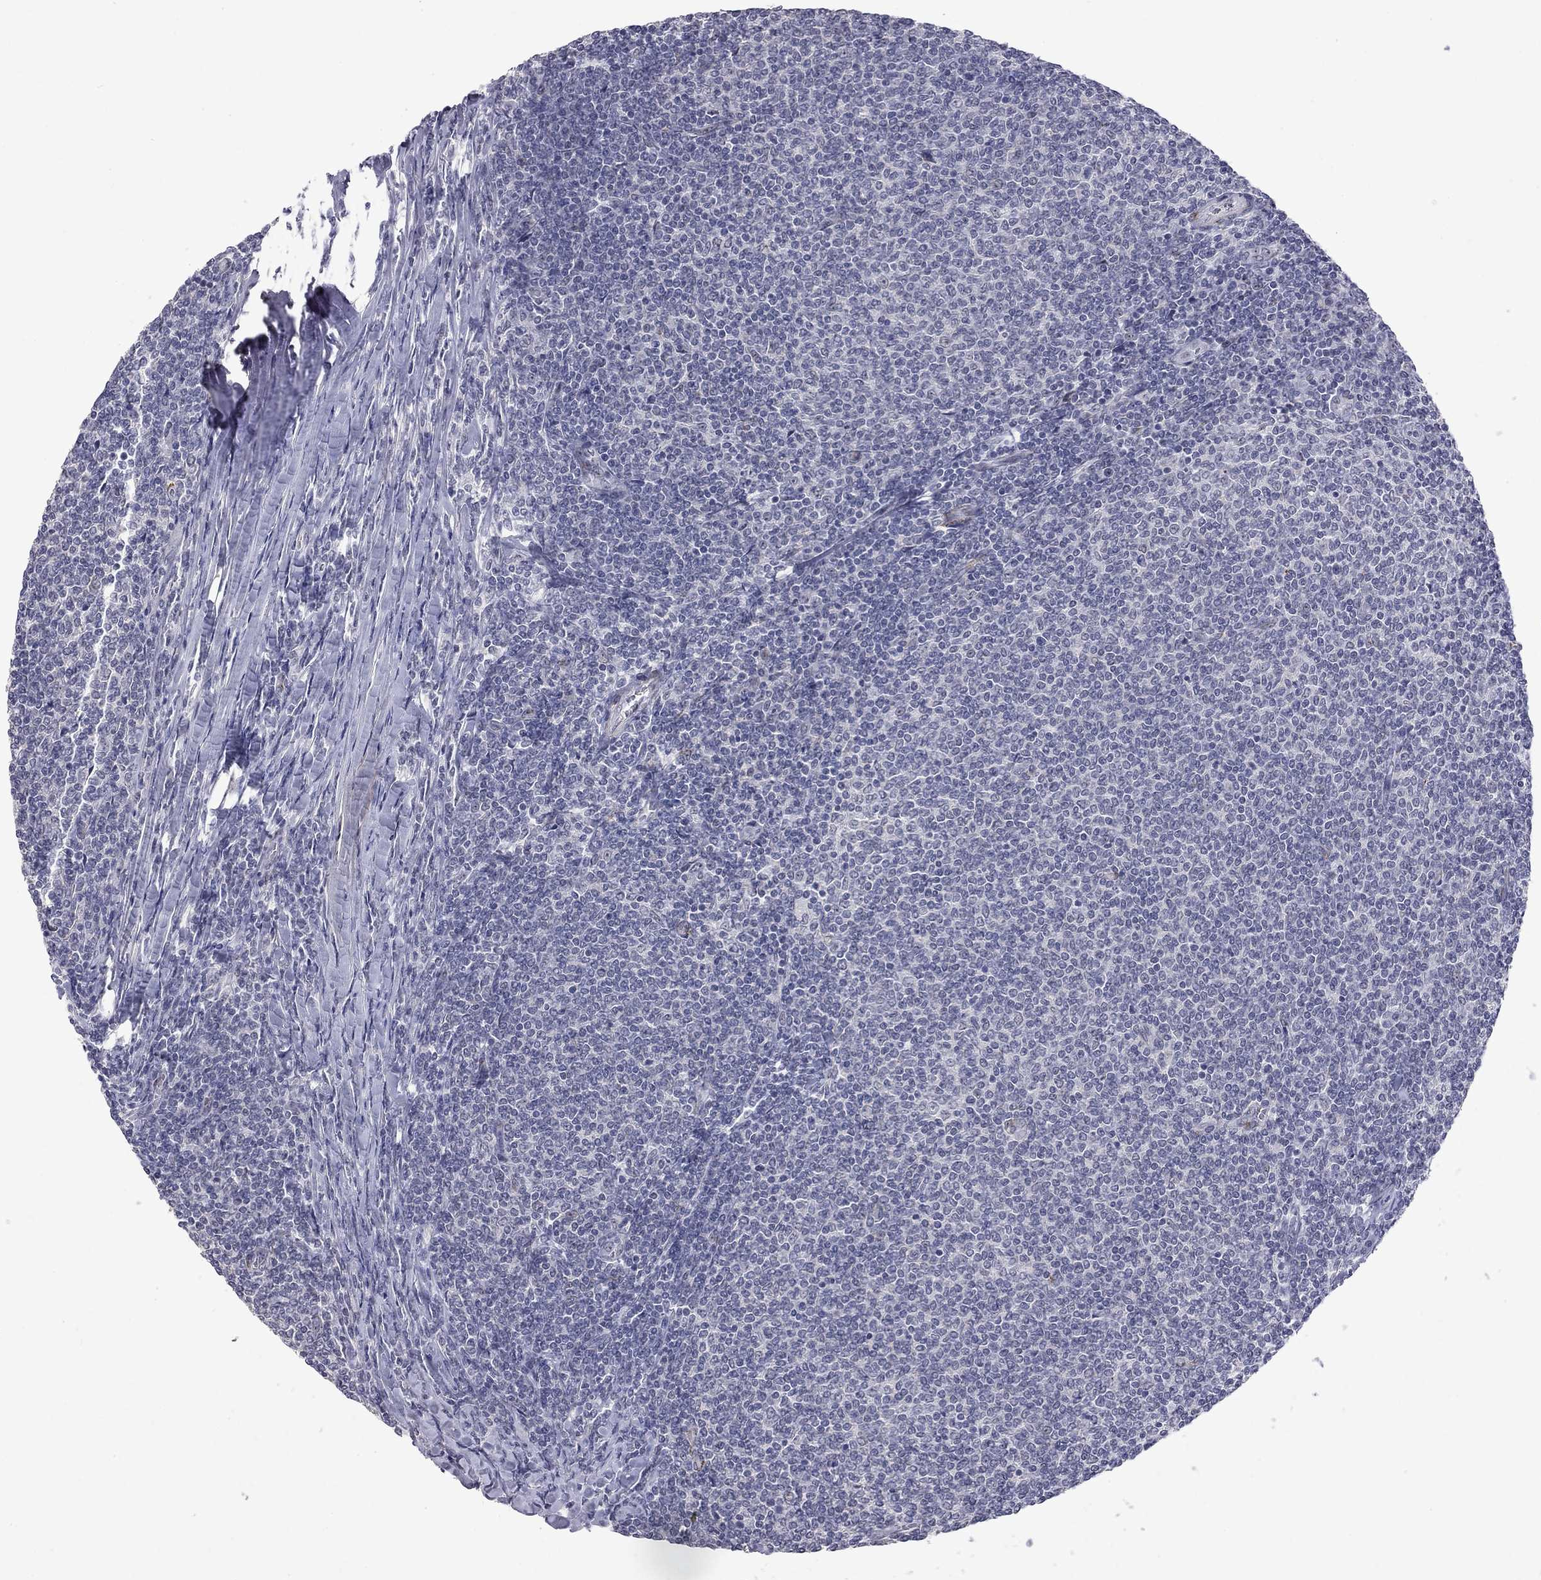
{"staining": {"intensity": "negative", "quantity": "none", "location": "none"}, "tissue": "lymphoma", "cell_type": "Tumor cells", "image_type": "cancer", "snomed": [{"axis": "morphology", "description": "Malignant lymphoma, non-Hodgkin's type, Low grade"}, {"axis": "topography", "description": "Lymph node"}], "caption": "IHC image of neoplastic tissue: lymphoma stained with DAB (3,3'-diaminobenzidine) reveals no significant protein expression in tumor cells.", "gene": "GSG1L", "patient": {"sex": "male", "age": 52}}